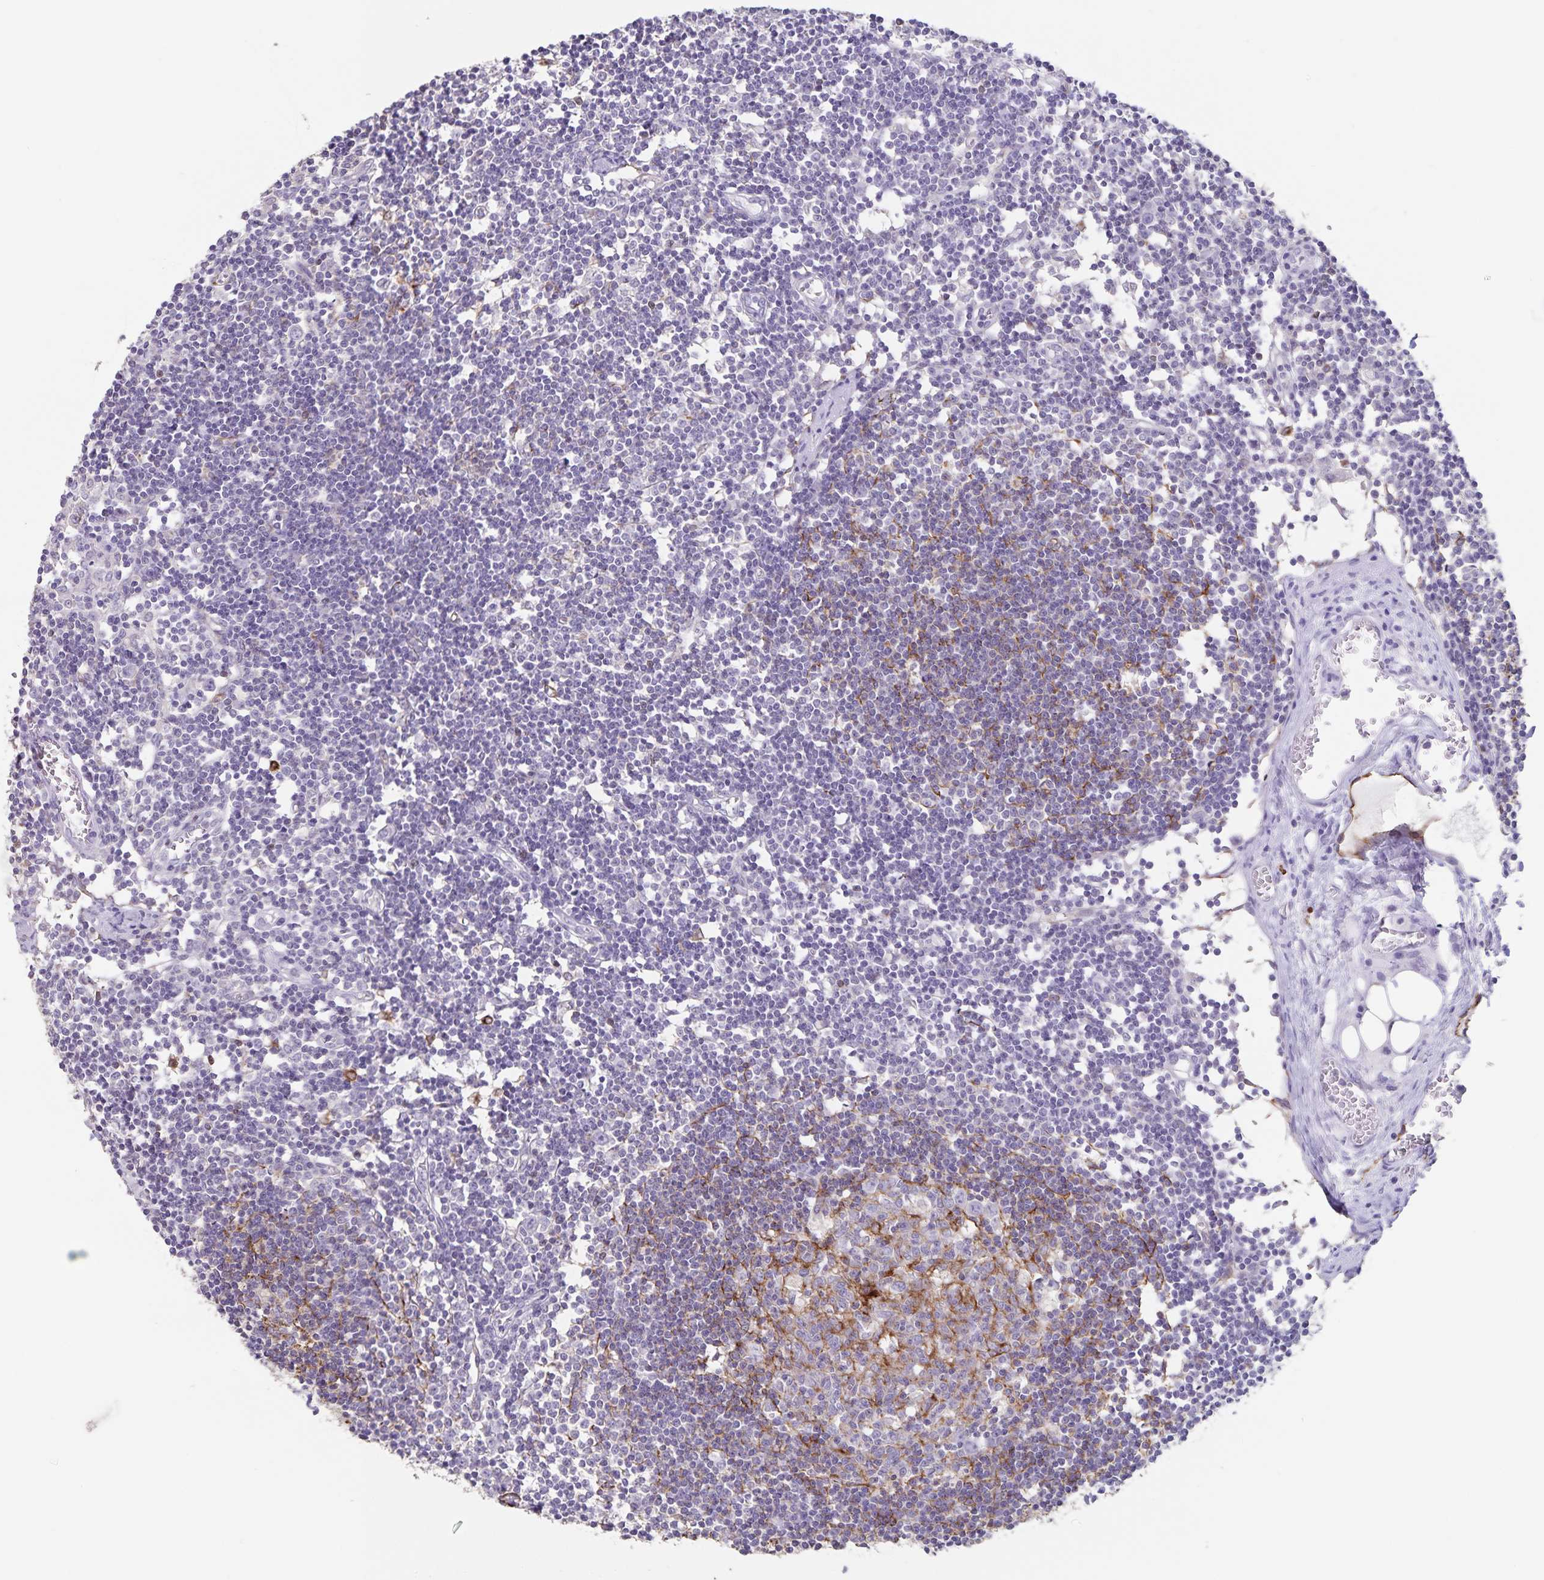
{"staining": {"intensity": "moderate", "quantity": "<25%", "location": "cytoplasmic/membranous"}, "tissue": "lymph node", "cell_type": "Germinal center cells", "image_type": "normal", "snomed": [{"axis": "morphology", "description": "Normal tissue, NOS"}, {"axis": "topography", "description": "Lymph node"}], "caption": "Immunohistochemistry (IHC) photomicrograph of normal lymph node: lymph node stained using immunohistochemistry shows low levels of moderate protein expression localized specifically in the cytoplasmic/membranous of germinal center cells, appearing as a cytoplasmic/membranous brown color.", "gene": "SYNM", "patient": {"sex": "female", "age": 11}}